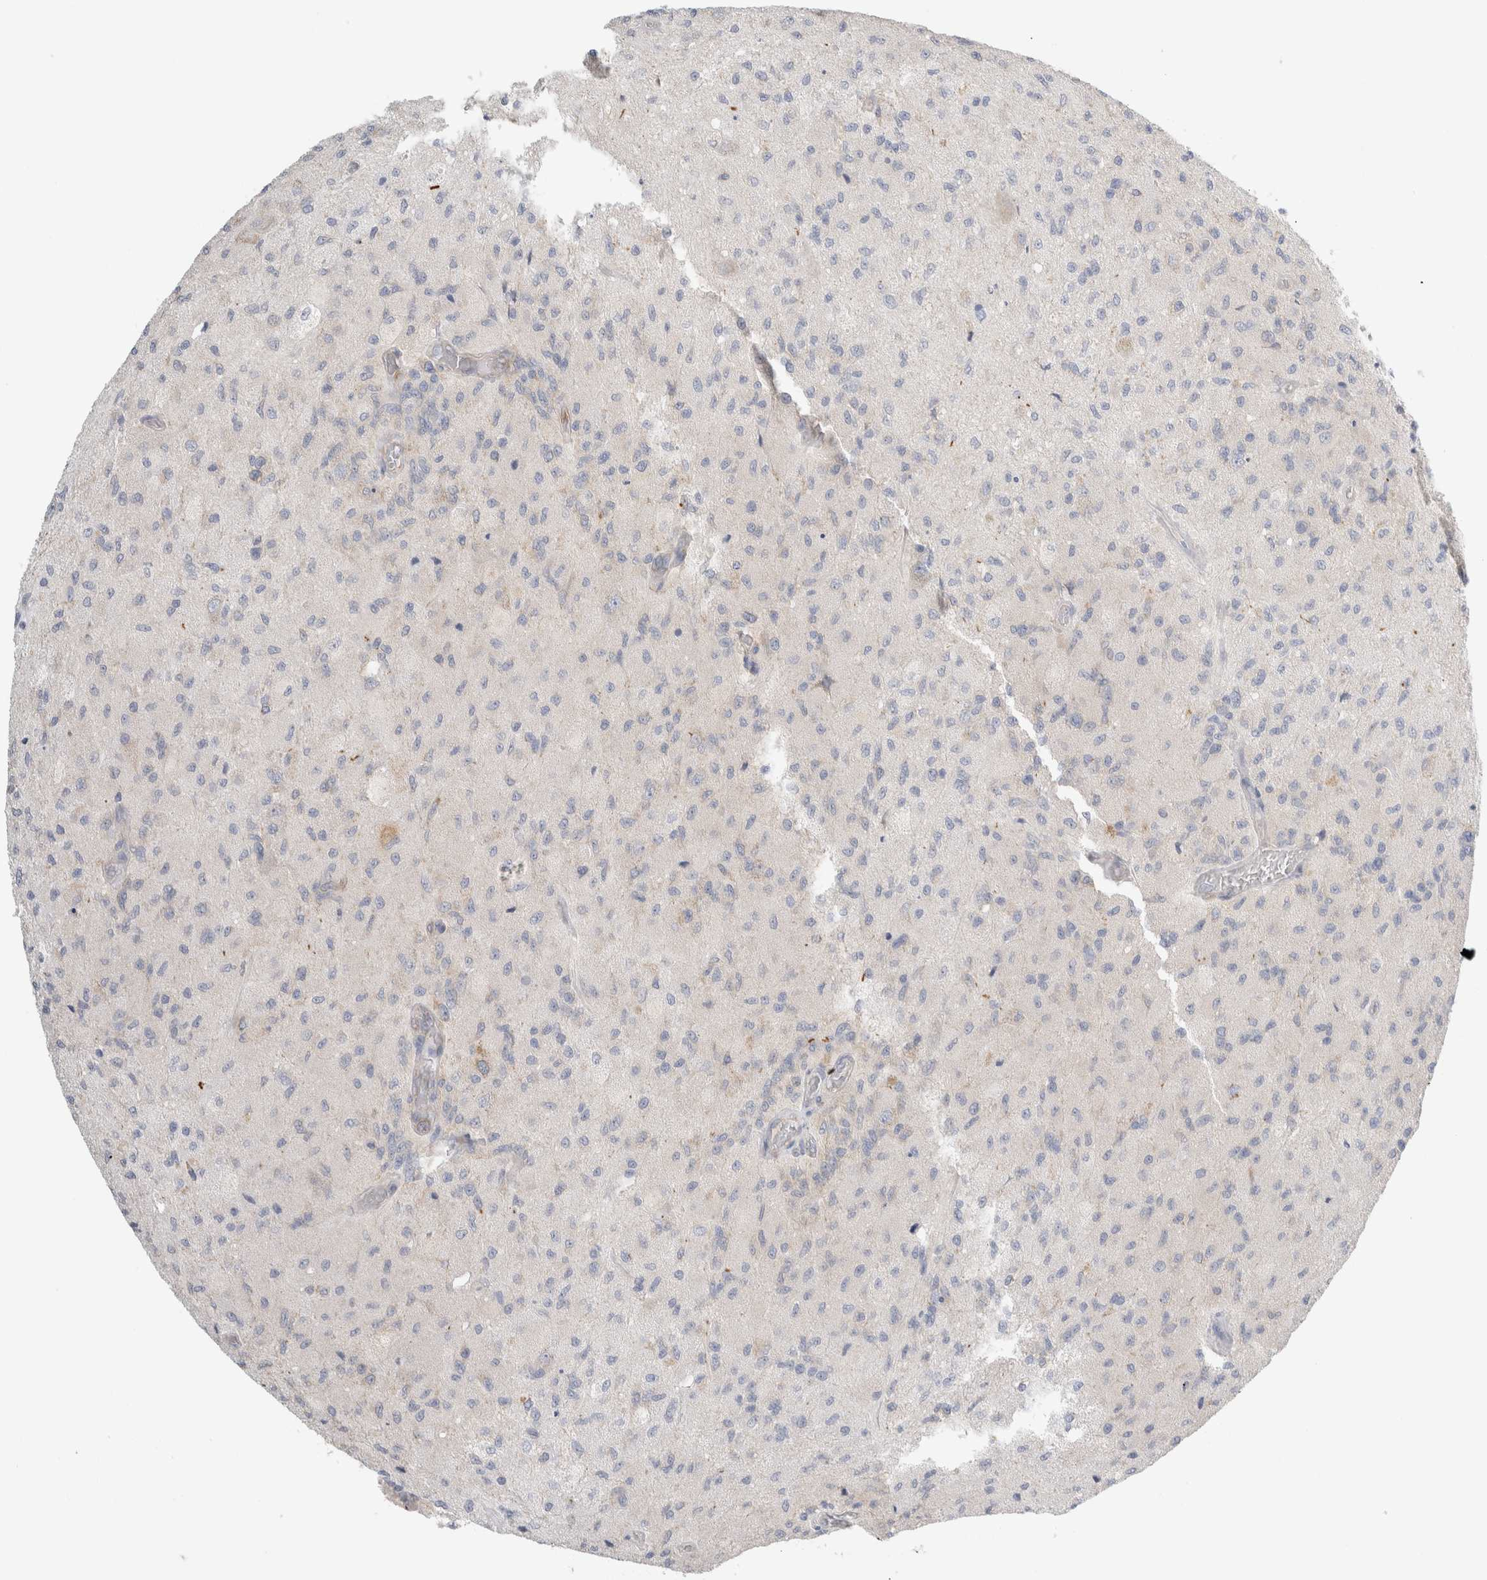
{"staining": {"intensity": "negative", "quantity": "none", "location": "none"}, "tissue": "glioma", "cell_type": "Tumor cells", "image_type": "cancer", "snomed": [{"axis": "morphology", "description": "Normal tissue, NOS"}, {"axis": "morphology", "description": "Glioma, malignant, High grade"}, {"axis": "topography", "description": "Cerebral cortex"}], "caption": "An immunohistochemistry image of glioma is shown. There is no staining in tumor cells of glioma. The staining is performed using DAB (3,3'-diaminobenzidine) brown chromogen with nuclei counter-stained in using hematoxylin.", "gene": "ZNF23", "patient": {"sex": "male", "age": 77}}